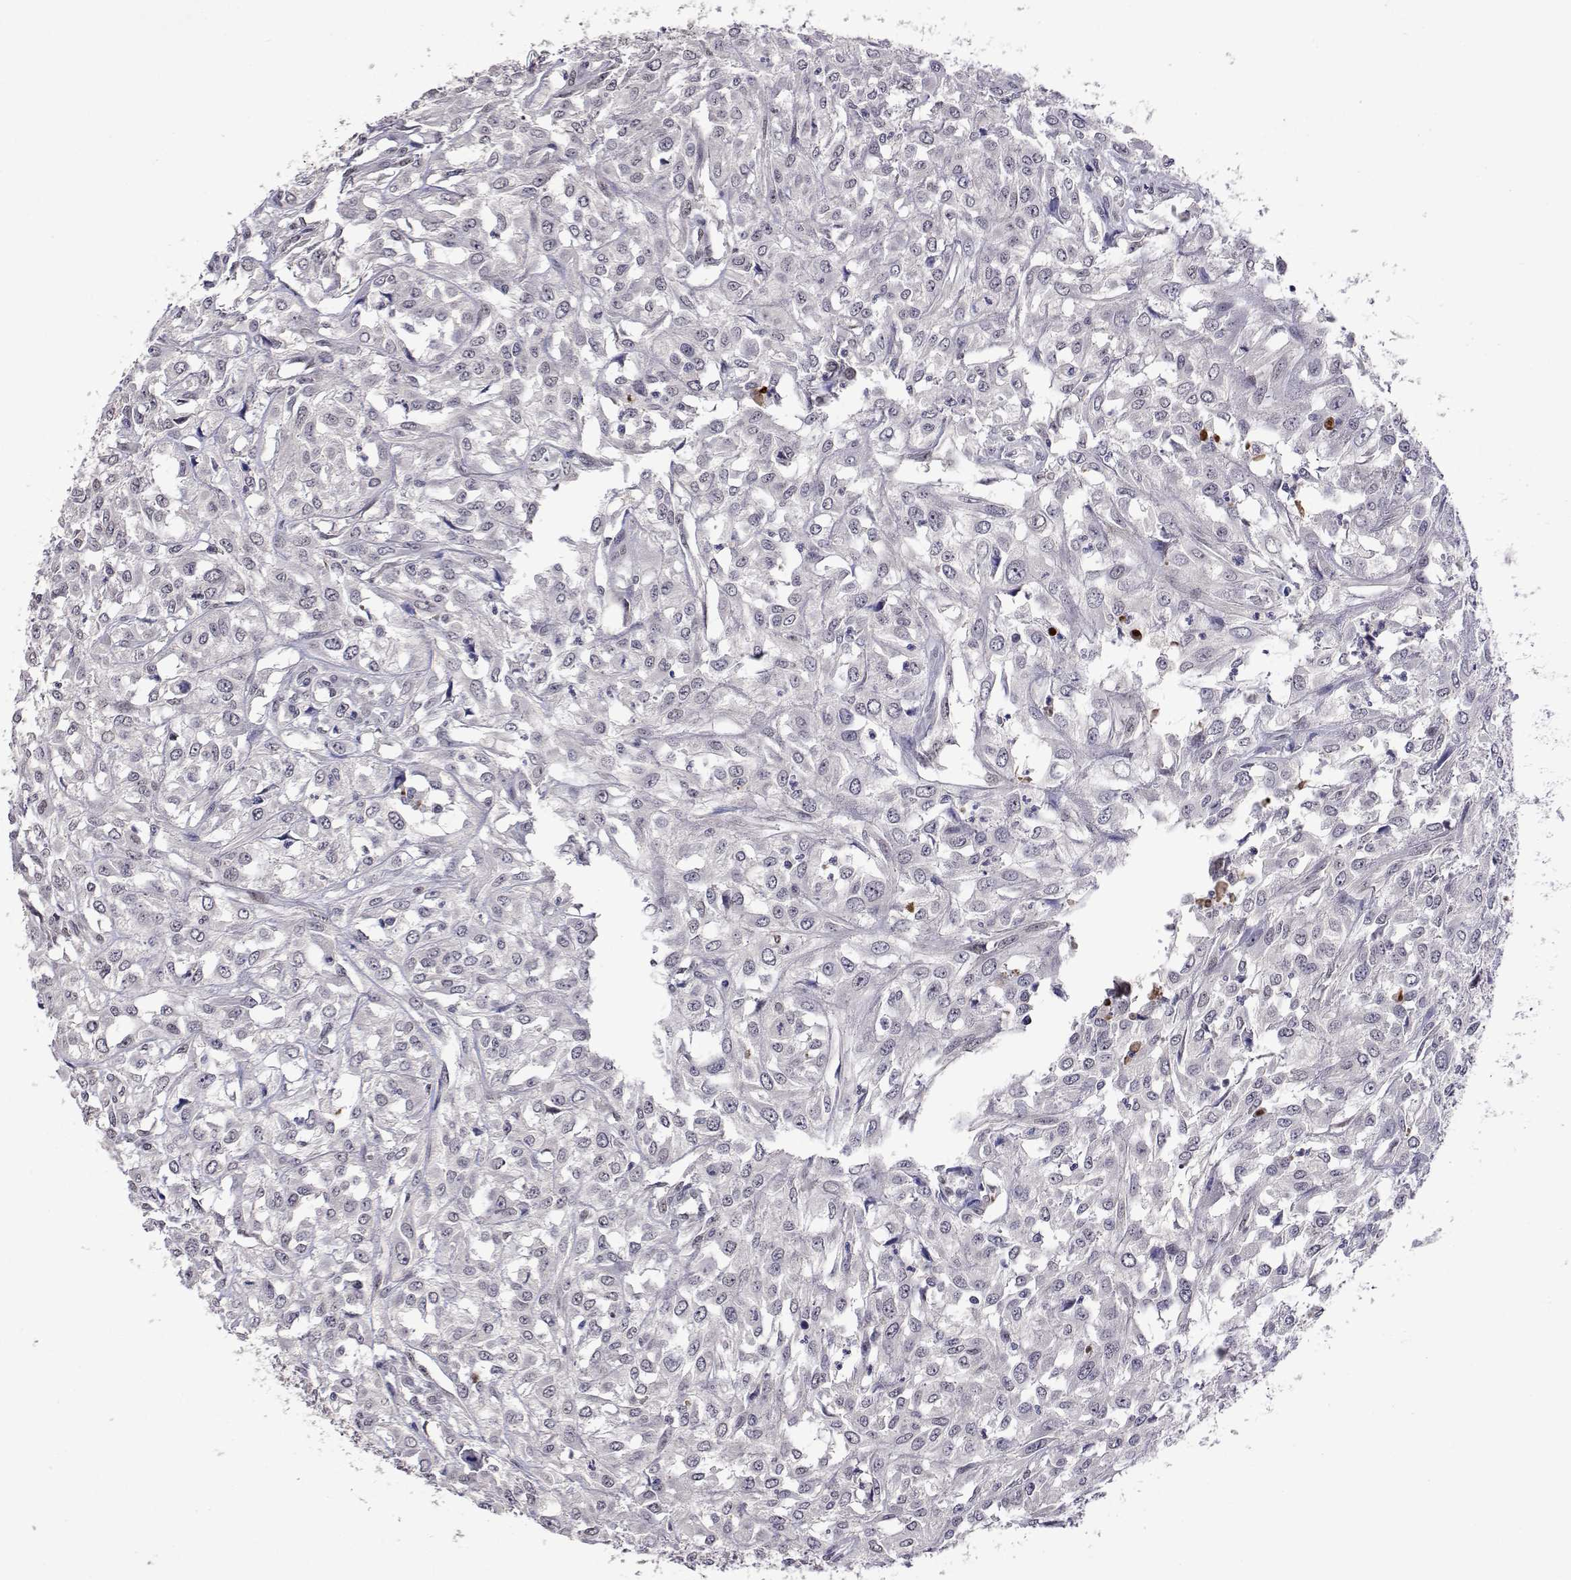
{"staining": {"intensity": "weak", "quantity": "<25%", "location": "nuclear"}, "tissue": "urothelial cancer", "cell_type": "Tumor cells", "image_type": "cancer", "snomed": [{"axis": "morphology", "description": "Urothelial carcinoma, High grade"}, {"axis": "topography", "description": "Urinary bladder"}], "caption": "A high-resolution histopathology image shows immunohistochemistry (IHC) staining of urothelial cancer, which displays no significant staining in tumor cells.", "gene": "HNRNPA0", "patient": {"sex": "male", "age": 67}}